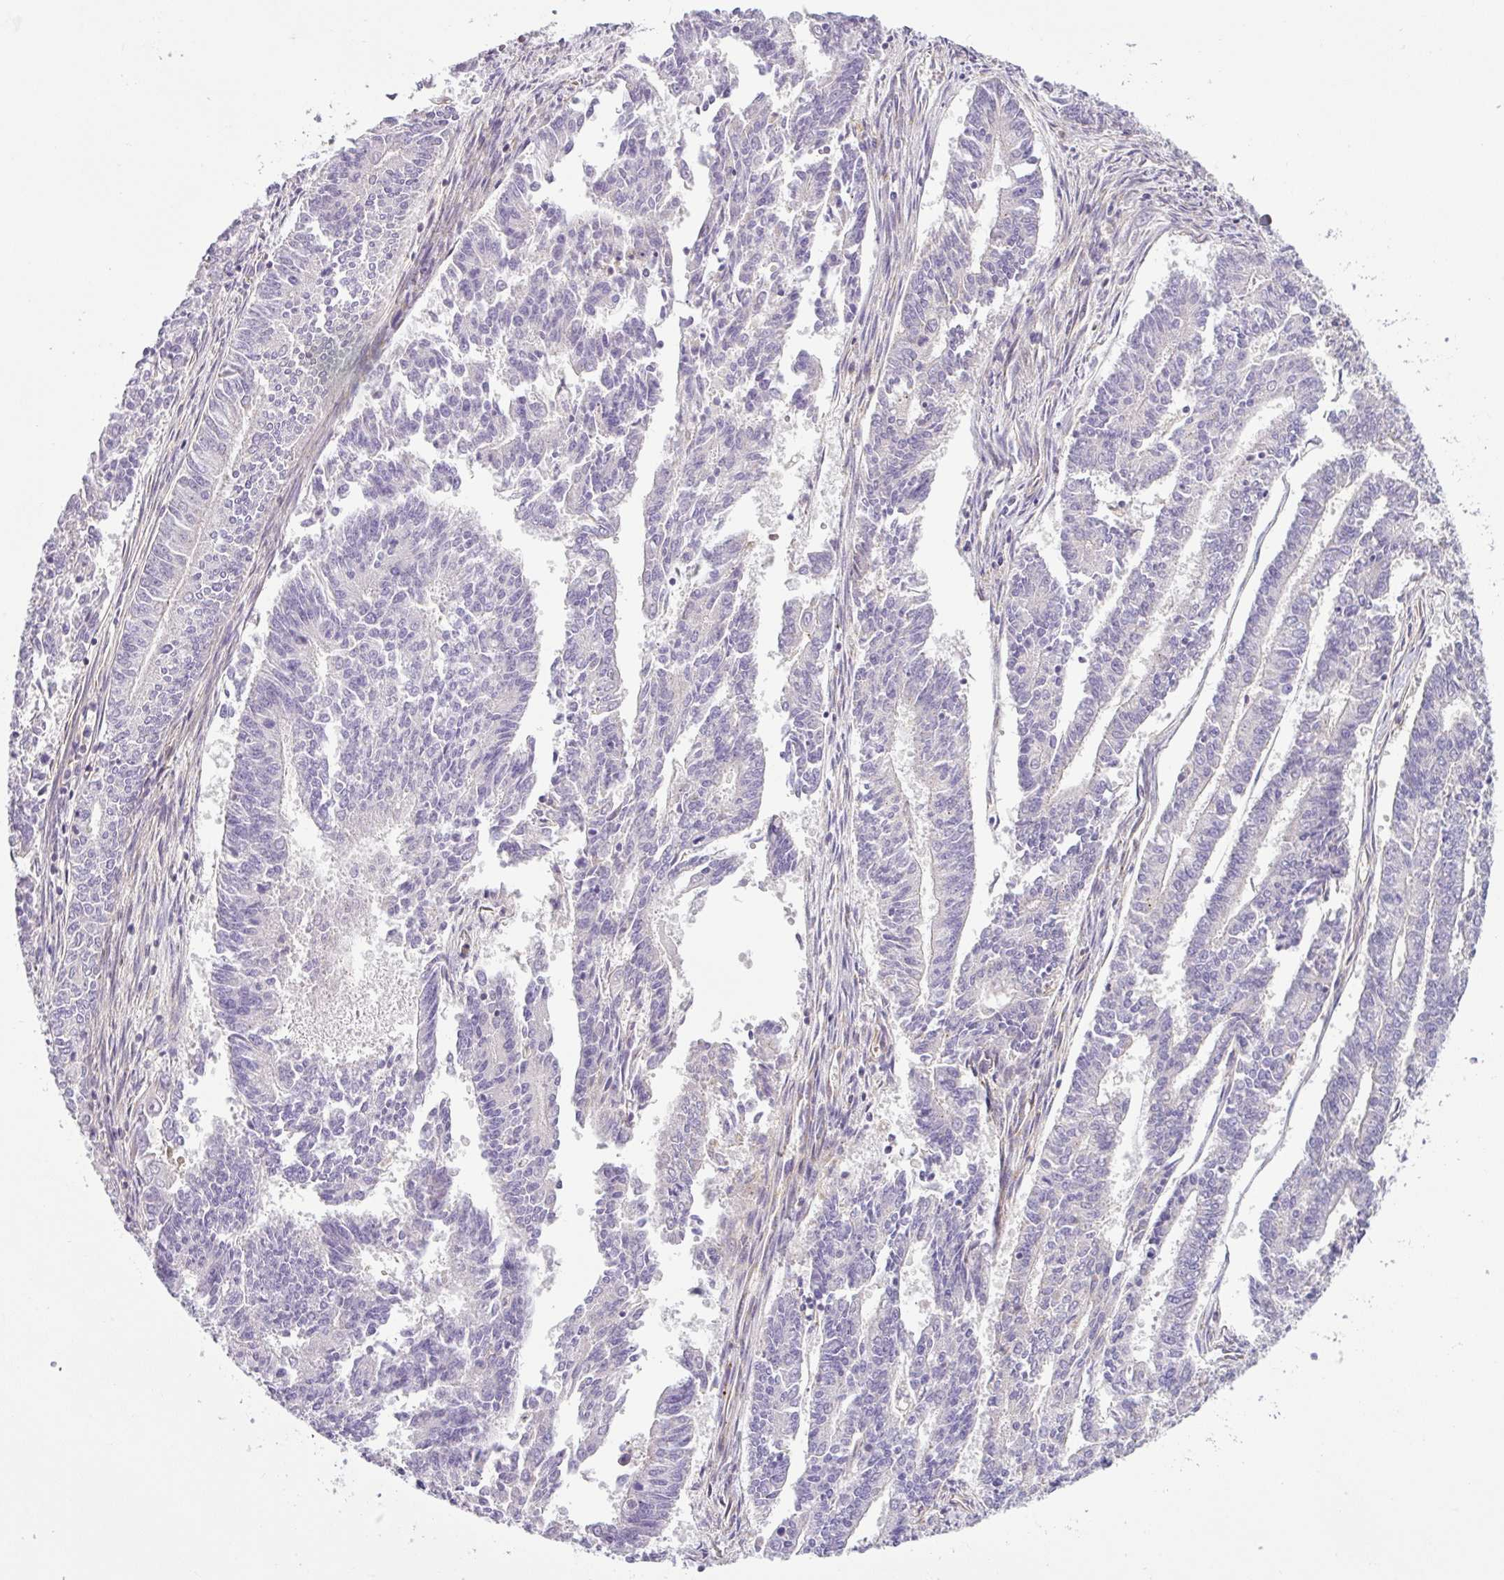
{"staining": {"intensity": "negative", "quantity": "none", "location": "none"}, "tissue": "endometrial cancer", "cell_type": "Tumor cells", "image_type": "cancer", "snomed": [{"axis": "morphology", "description": "Adenocarcinoma, NOS"}, {"axis": "topography", "description": "Endometrium"}], "caption": "Micrograph shows no significant protein expression in tumor cells of adenocarcinoma (endometrial).", "gene": "NDUFB2", "patient": {"sex": "female", "age": 59}}